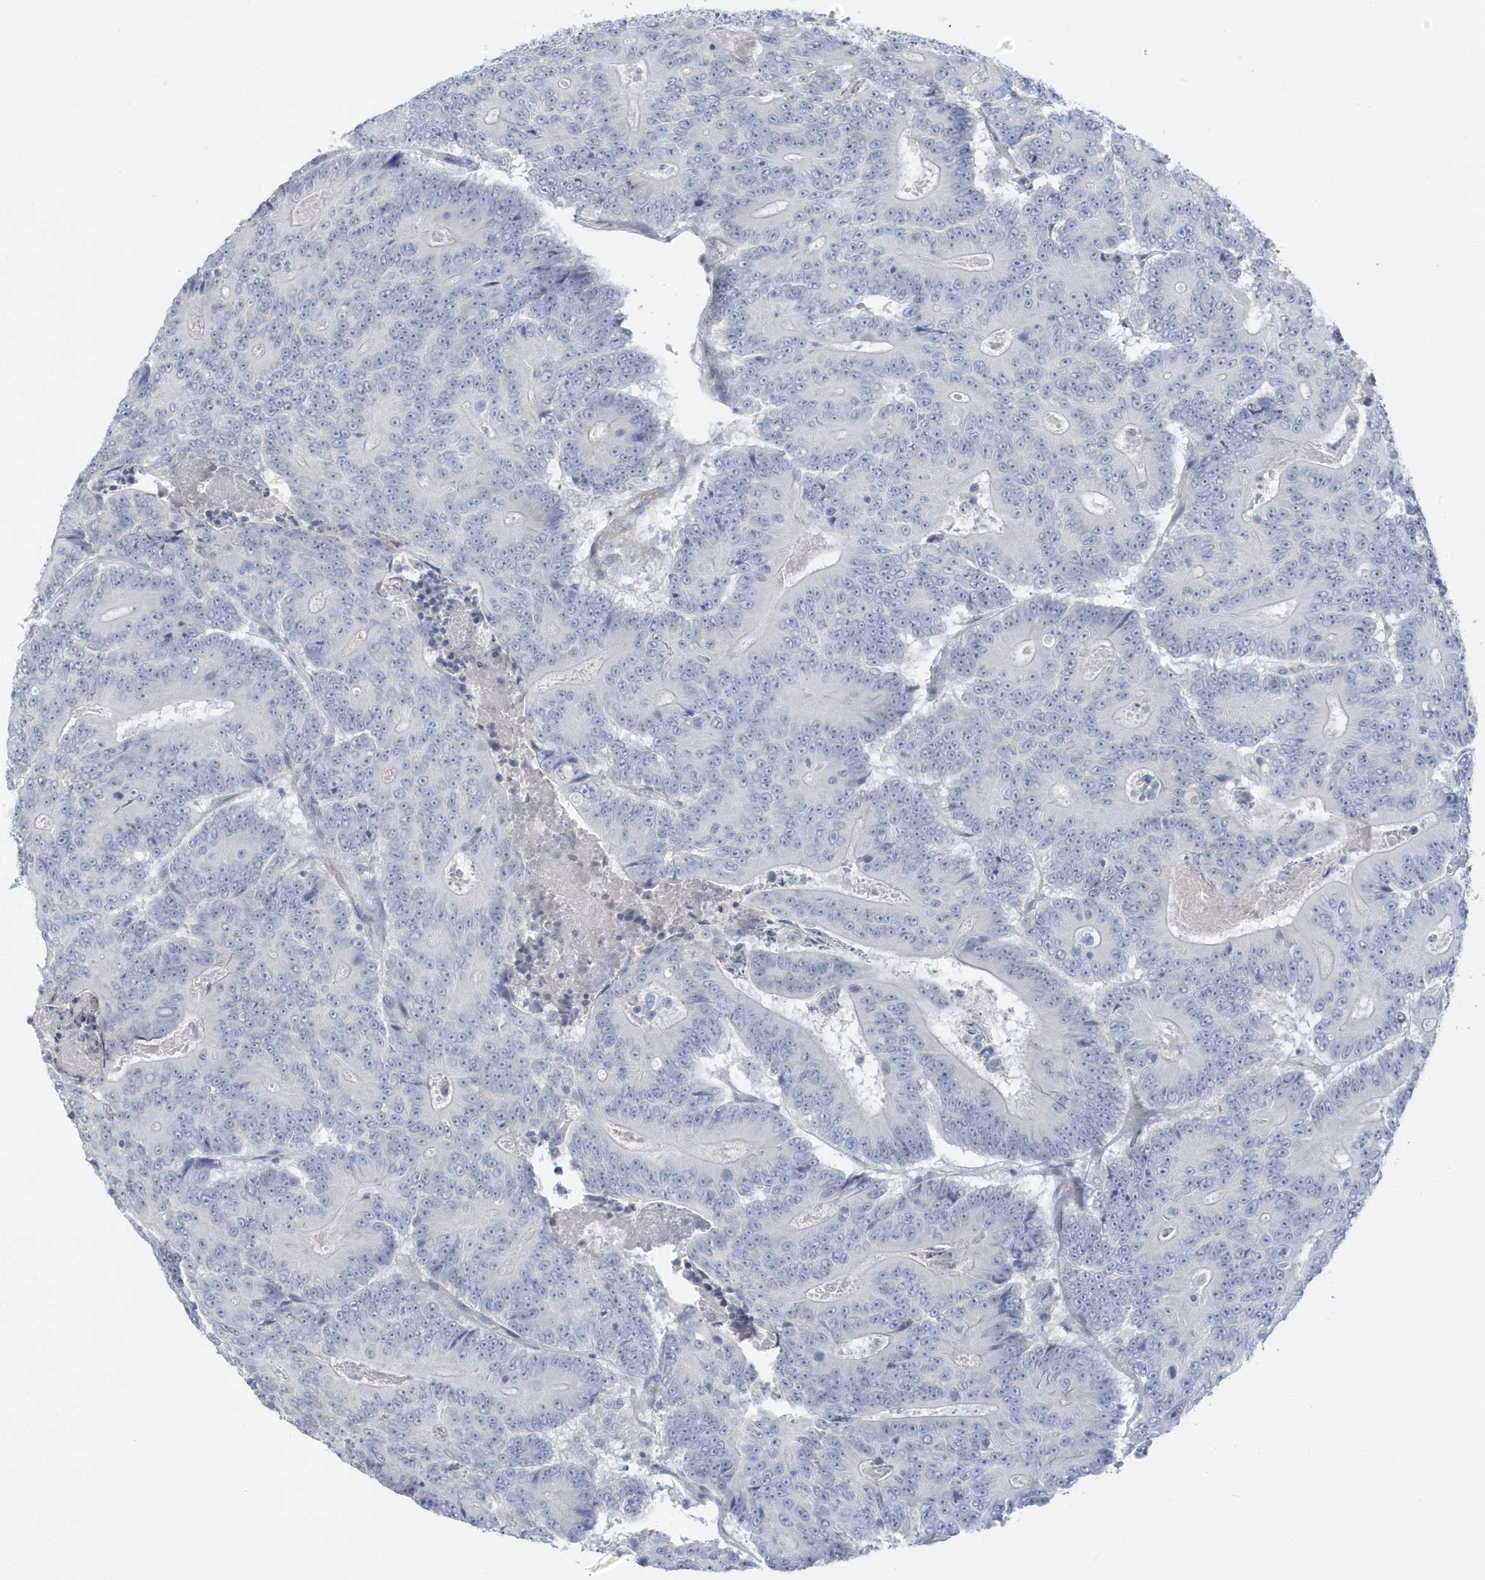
{"staining": {"intensity": "negative", "quantity": "none", "location": "none"}, "tissue": "colorectal cancer", "cell_type": "Tumor cells", "image_type": "cancer", "snomed": [{"axis": "morphology", "description": "Adenocarcinoma, NOS"}, {"axis": "topography", "description": "Colon"}], "caption": "Immunohistochemical staining of human colorectal cancer demonstrates no significant expression in tumor cells.", "gene": "PERM1", "patient": {"sex": "male", "age": 83}}